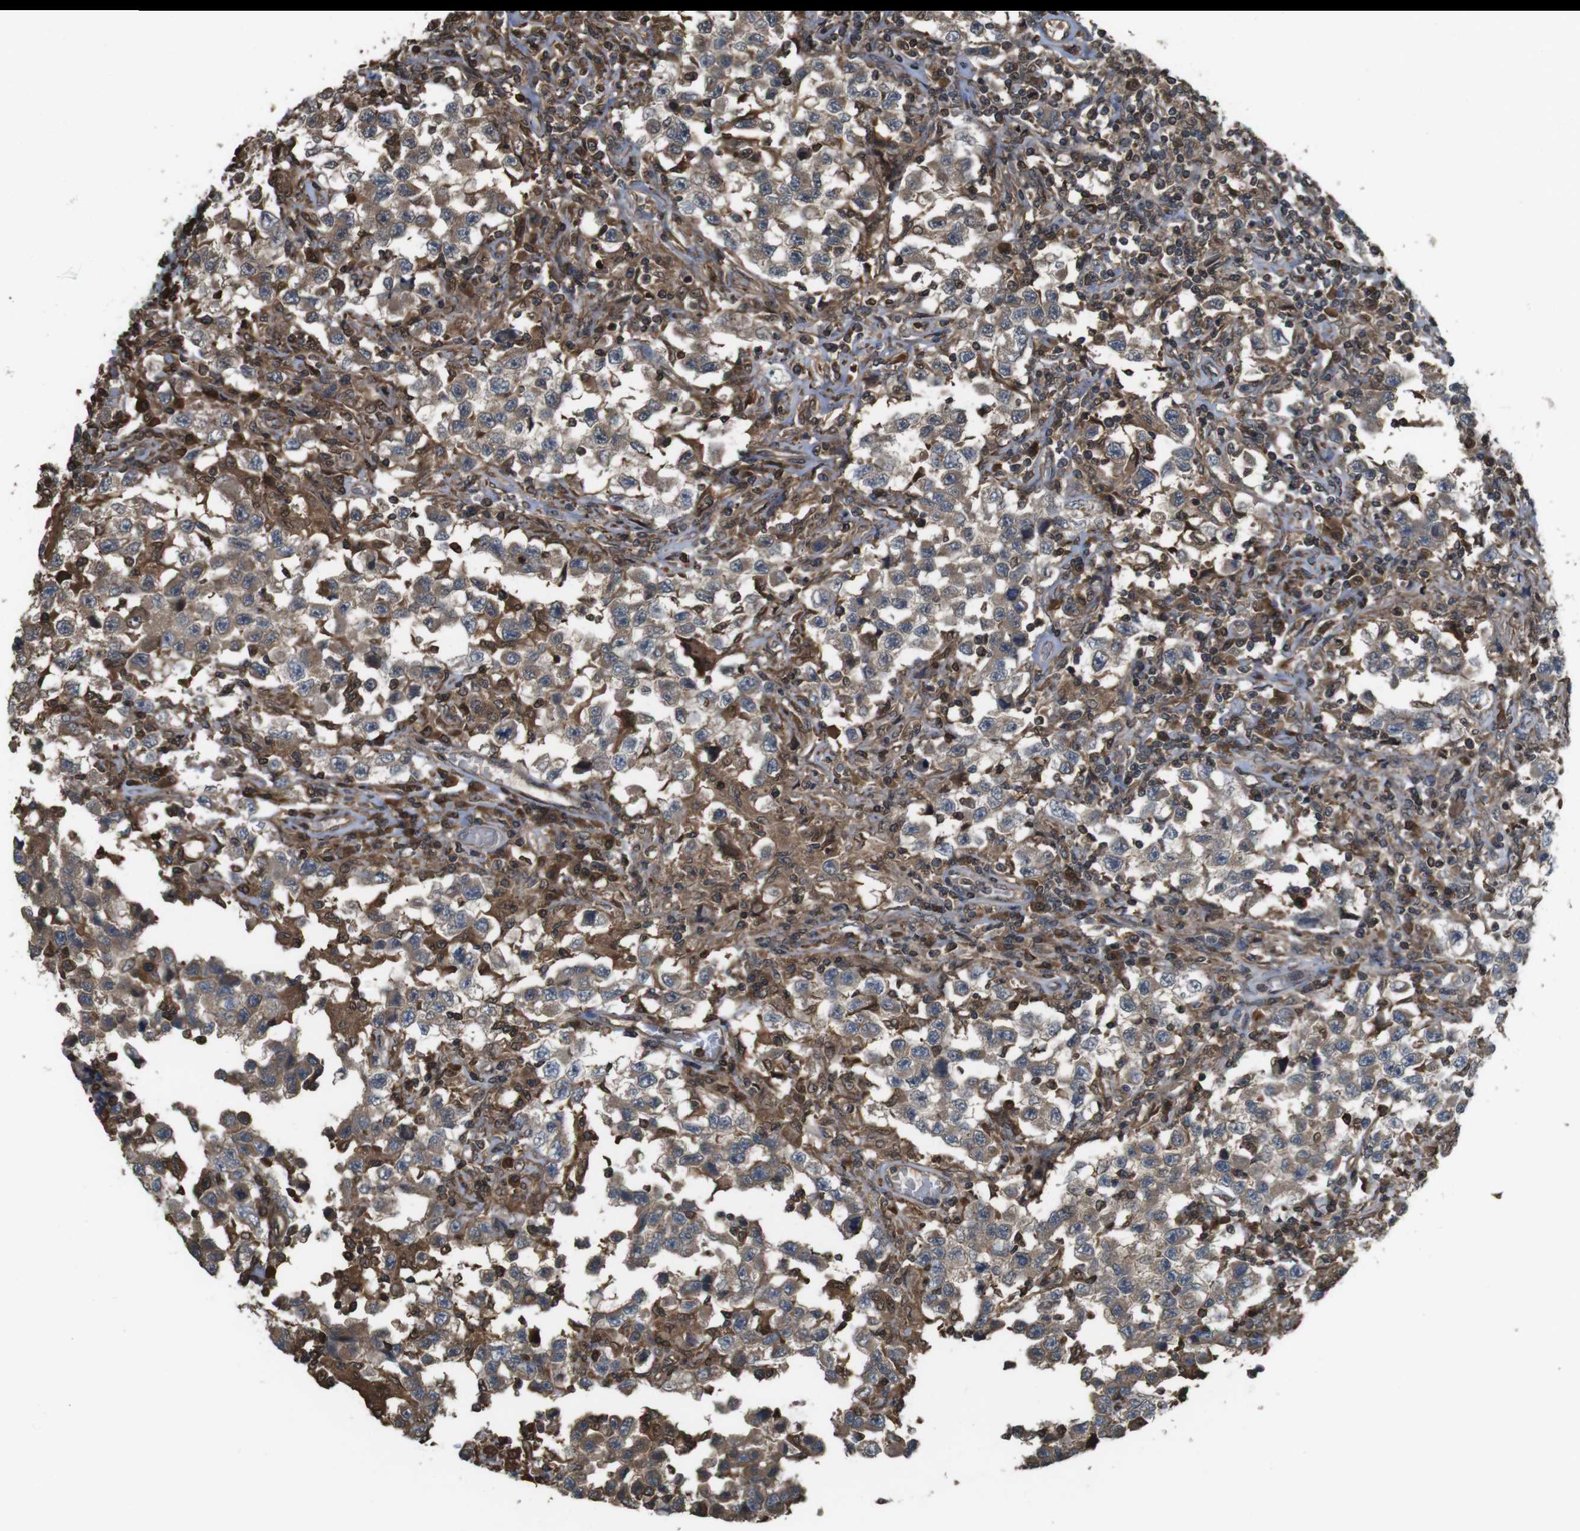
{"staining": {"intensity": "moderate", "quantity": ">75%", "location": "cytoplasmic/membranous"}, "tissue": "testis cancer", "cell_type": "Tumor cells", "image_type": "cancer", "snomed": [{"axis": "morphology", "description": "Carcinoma, Embryonal, NOS"}, {"axis": "topography", "description": "Testis"}], "caption": "Testis cancer (embryonal carcinoma) stained with a protein marker exhibits moderate staining in tumor cells.", "gene": "ARHGDIA", "patient": {"sex": "male", "age": 21}}